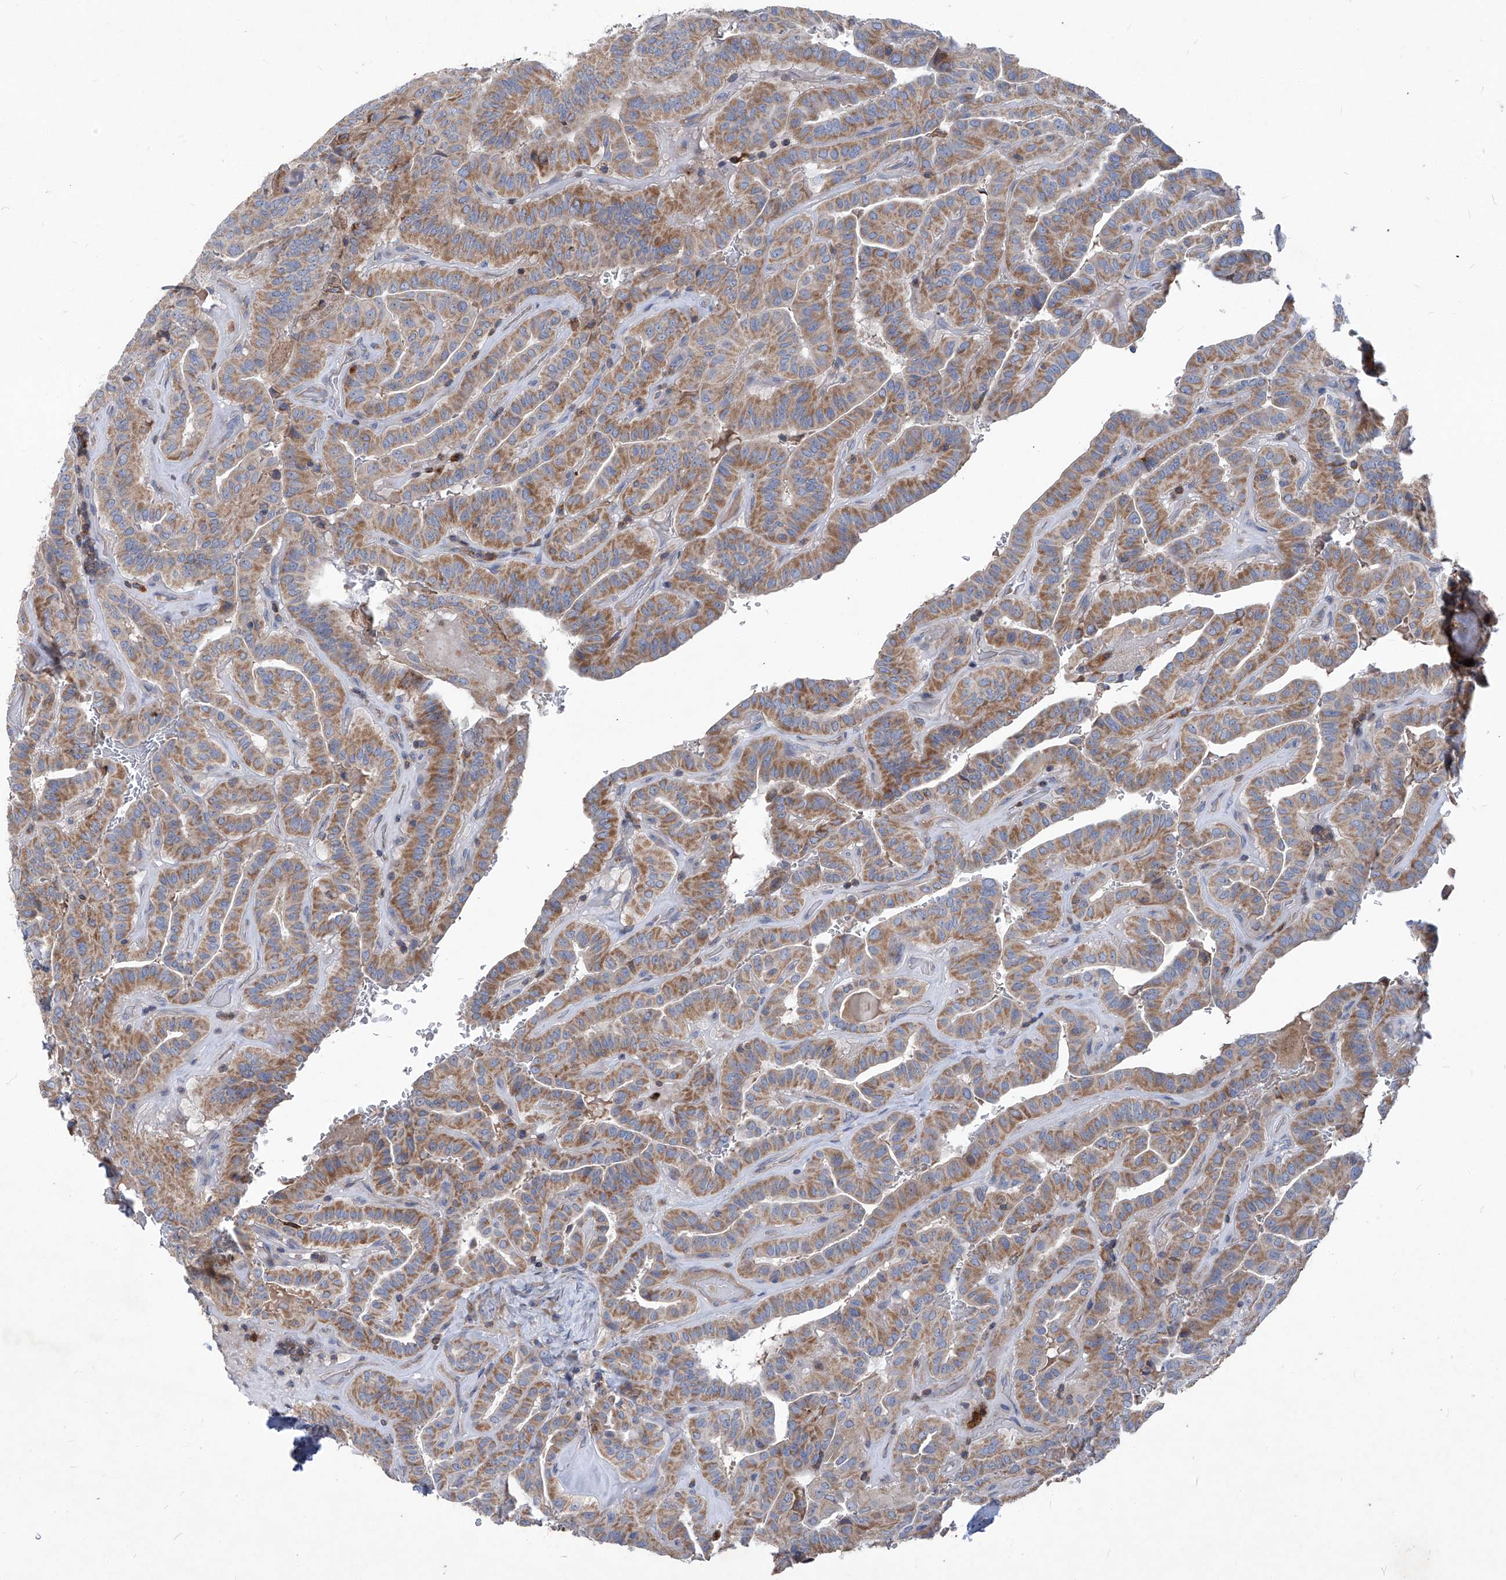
{"staining": {"intensity": "moderate", "quantity": ">75%", "location": "cytoplasmic/membranous"}, "tissue": "thyroid cancer", "cell_type": "Tumor cells", "image_type": "cancer", "snomed": [{"axis": "morphology", "description": "Papillary adenocarcinoma, NOS"}, {"axis": "topography", "description": "Thyroid gland"}], "caption": "Thyroid papillary adenocarcinoma stained for a protein shows moderate cytoplasmic/membranous positivity in tumor cells.", "gene": "EPHA8", "patient": {"sex": "male", "age": 77}}